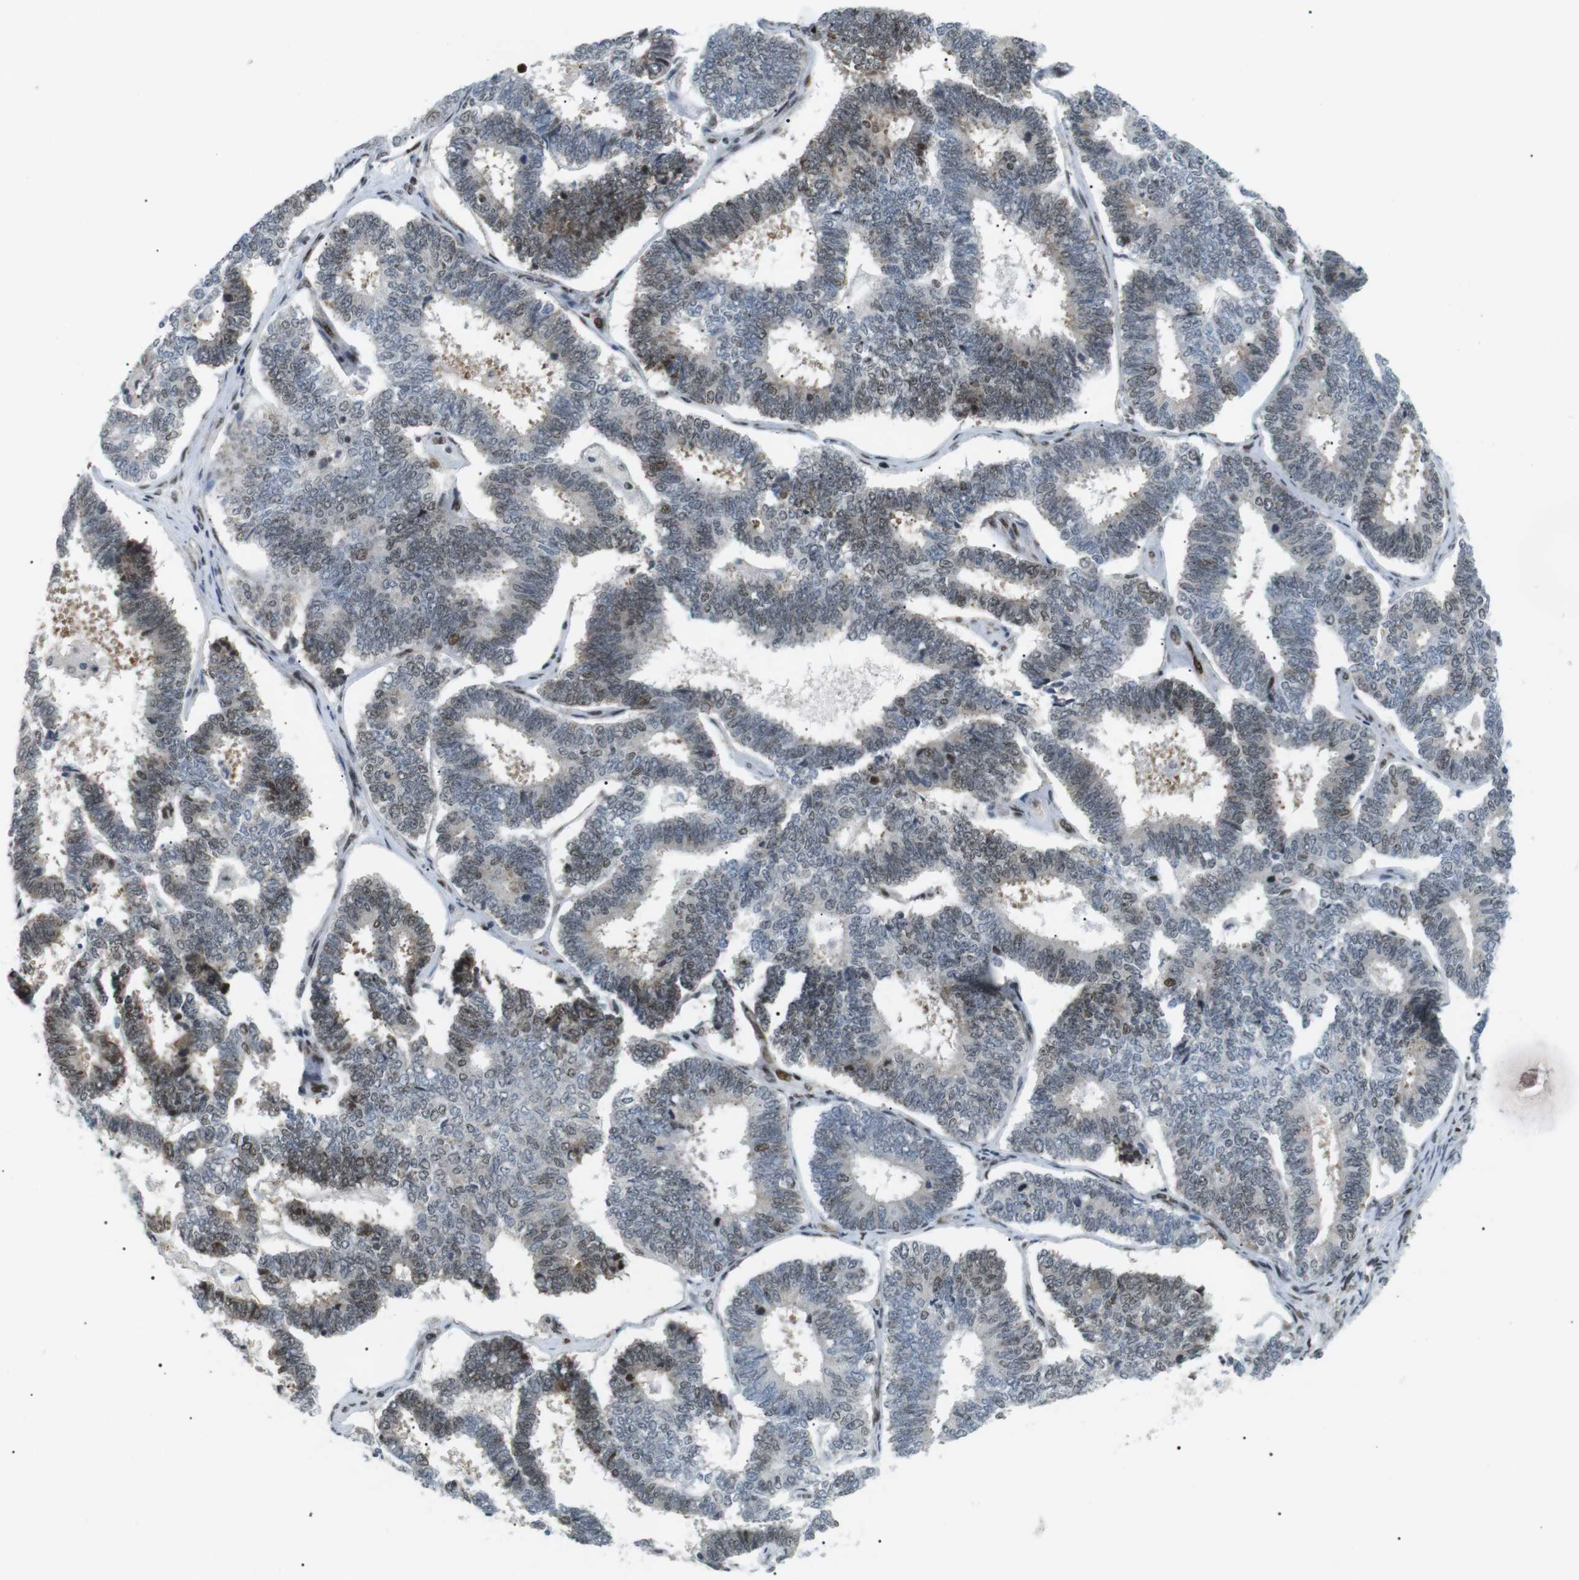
{"staining": {"intensity": "weak", "quantity": "<25%", "location": "nuclear"}, "tissue": "endometrial cancer", "cell_type": "Tumor cells", "image_type": "cancer", "snomed": [{"axis": "morphology", "description": "Adenocarcinoma, NOS"}, {"axis": "topography", "description": "Endometrium"}], "caption": "The image shows no significant staining in tumor cells of endometrial cancer.", "gene": "CDC27", "patient": {"sex": "female", "age": 70}}